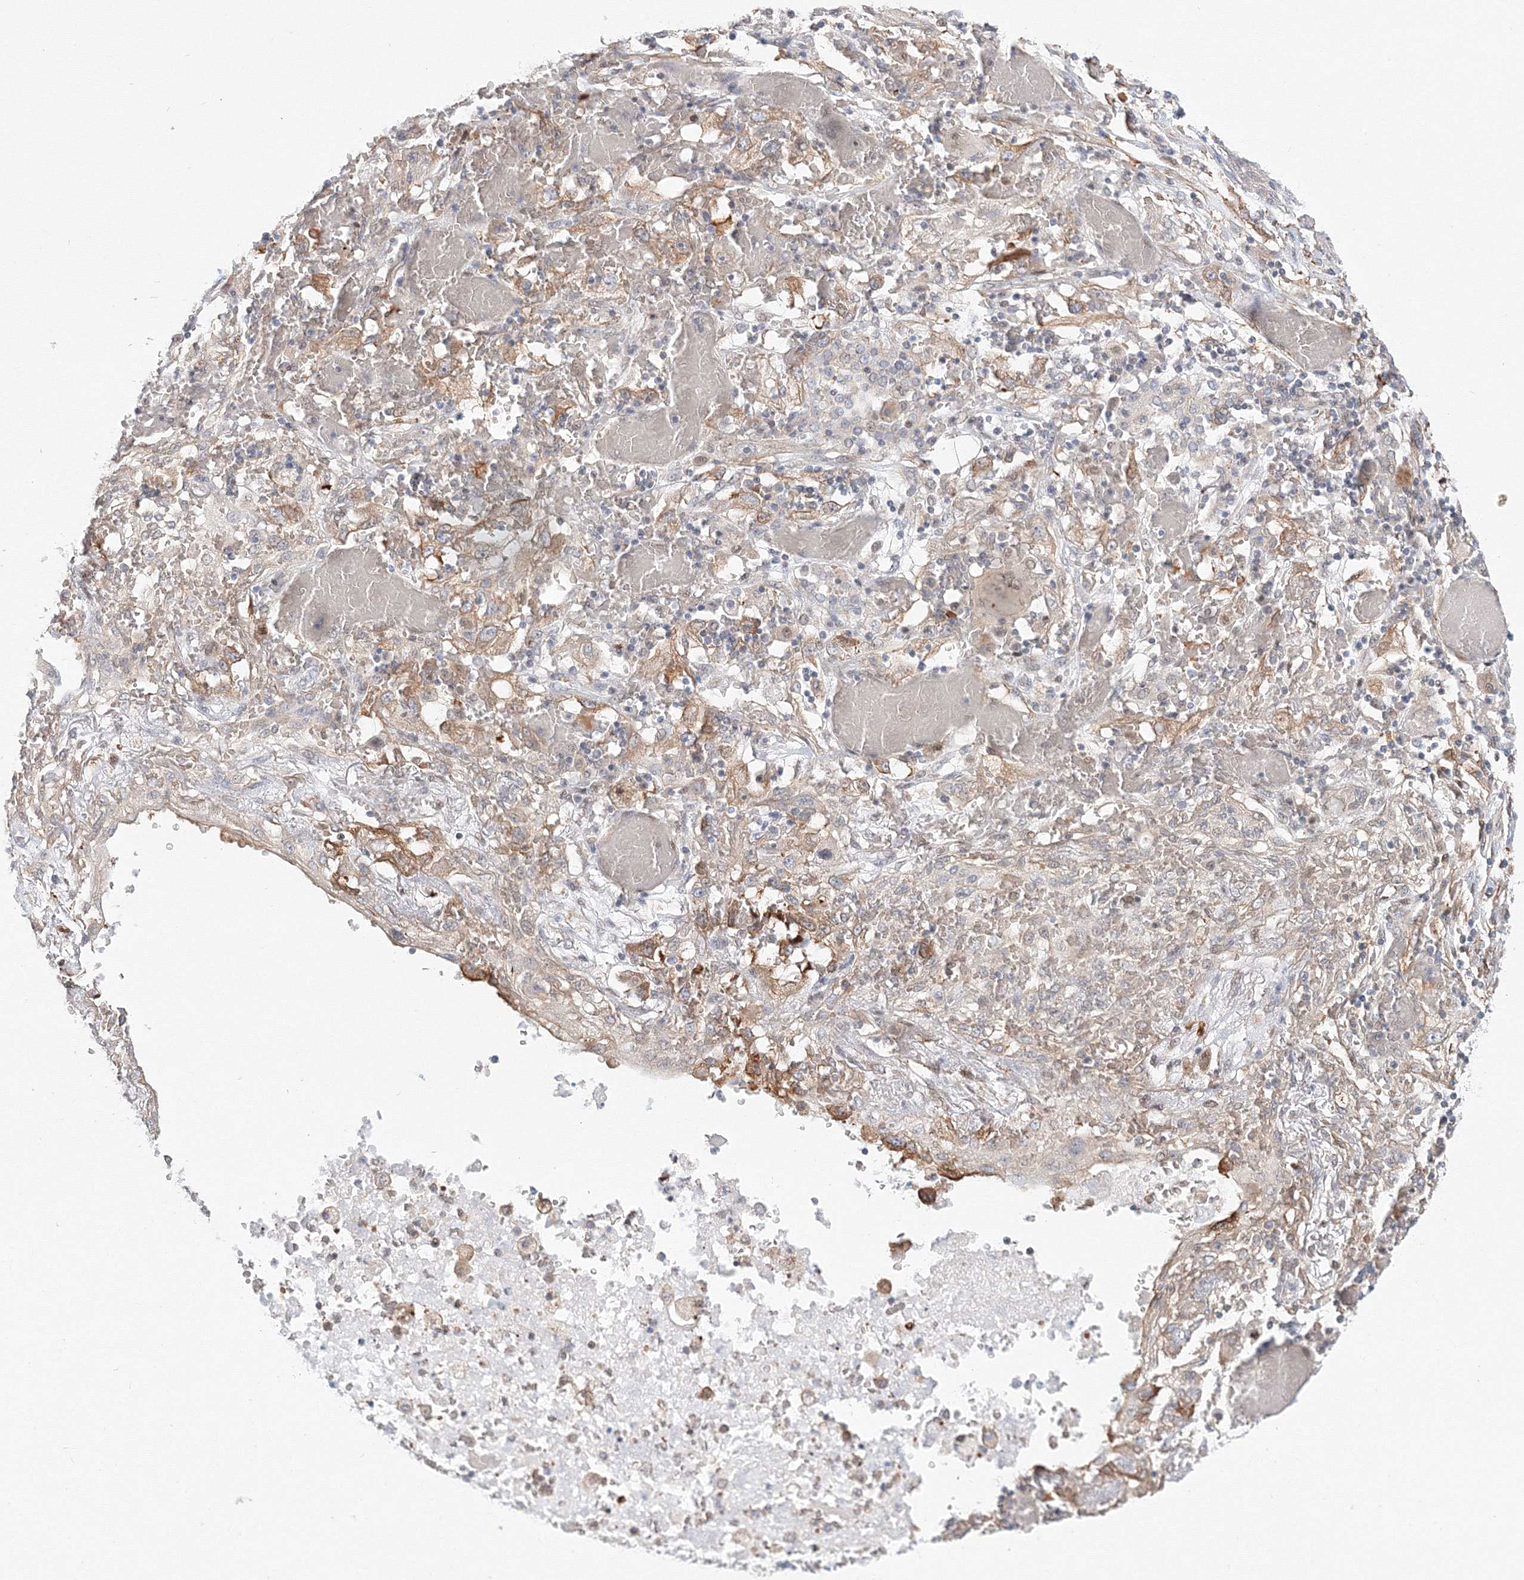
{"staining": {"intensity": "negative", "quantity": "none", "location": "none"}, "tissue": "lung cancer", "cell_type": "Tumor cells", "image_type": "cancer", "snomed": [{"axis": "morphology", "description": "Squamous cell carcinoma, NOS"}, {"axis": "topography", "description": "Lung"}], "caption": "An IHC photomicrograph of lung cancer is shown. There is no staining in tumor cells of lung cancer.", "gene": "ARHGAP21", "patient": {"sex": "female", "age": 47}}